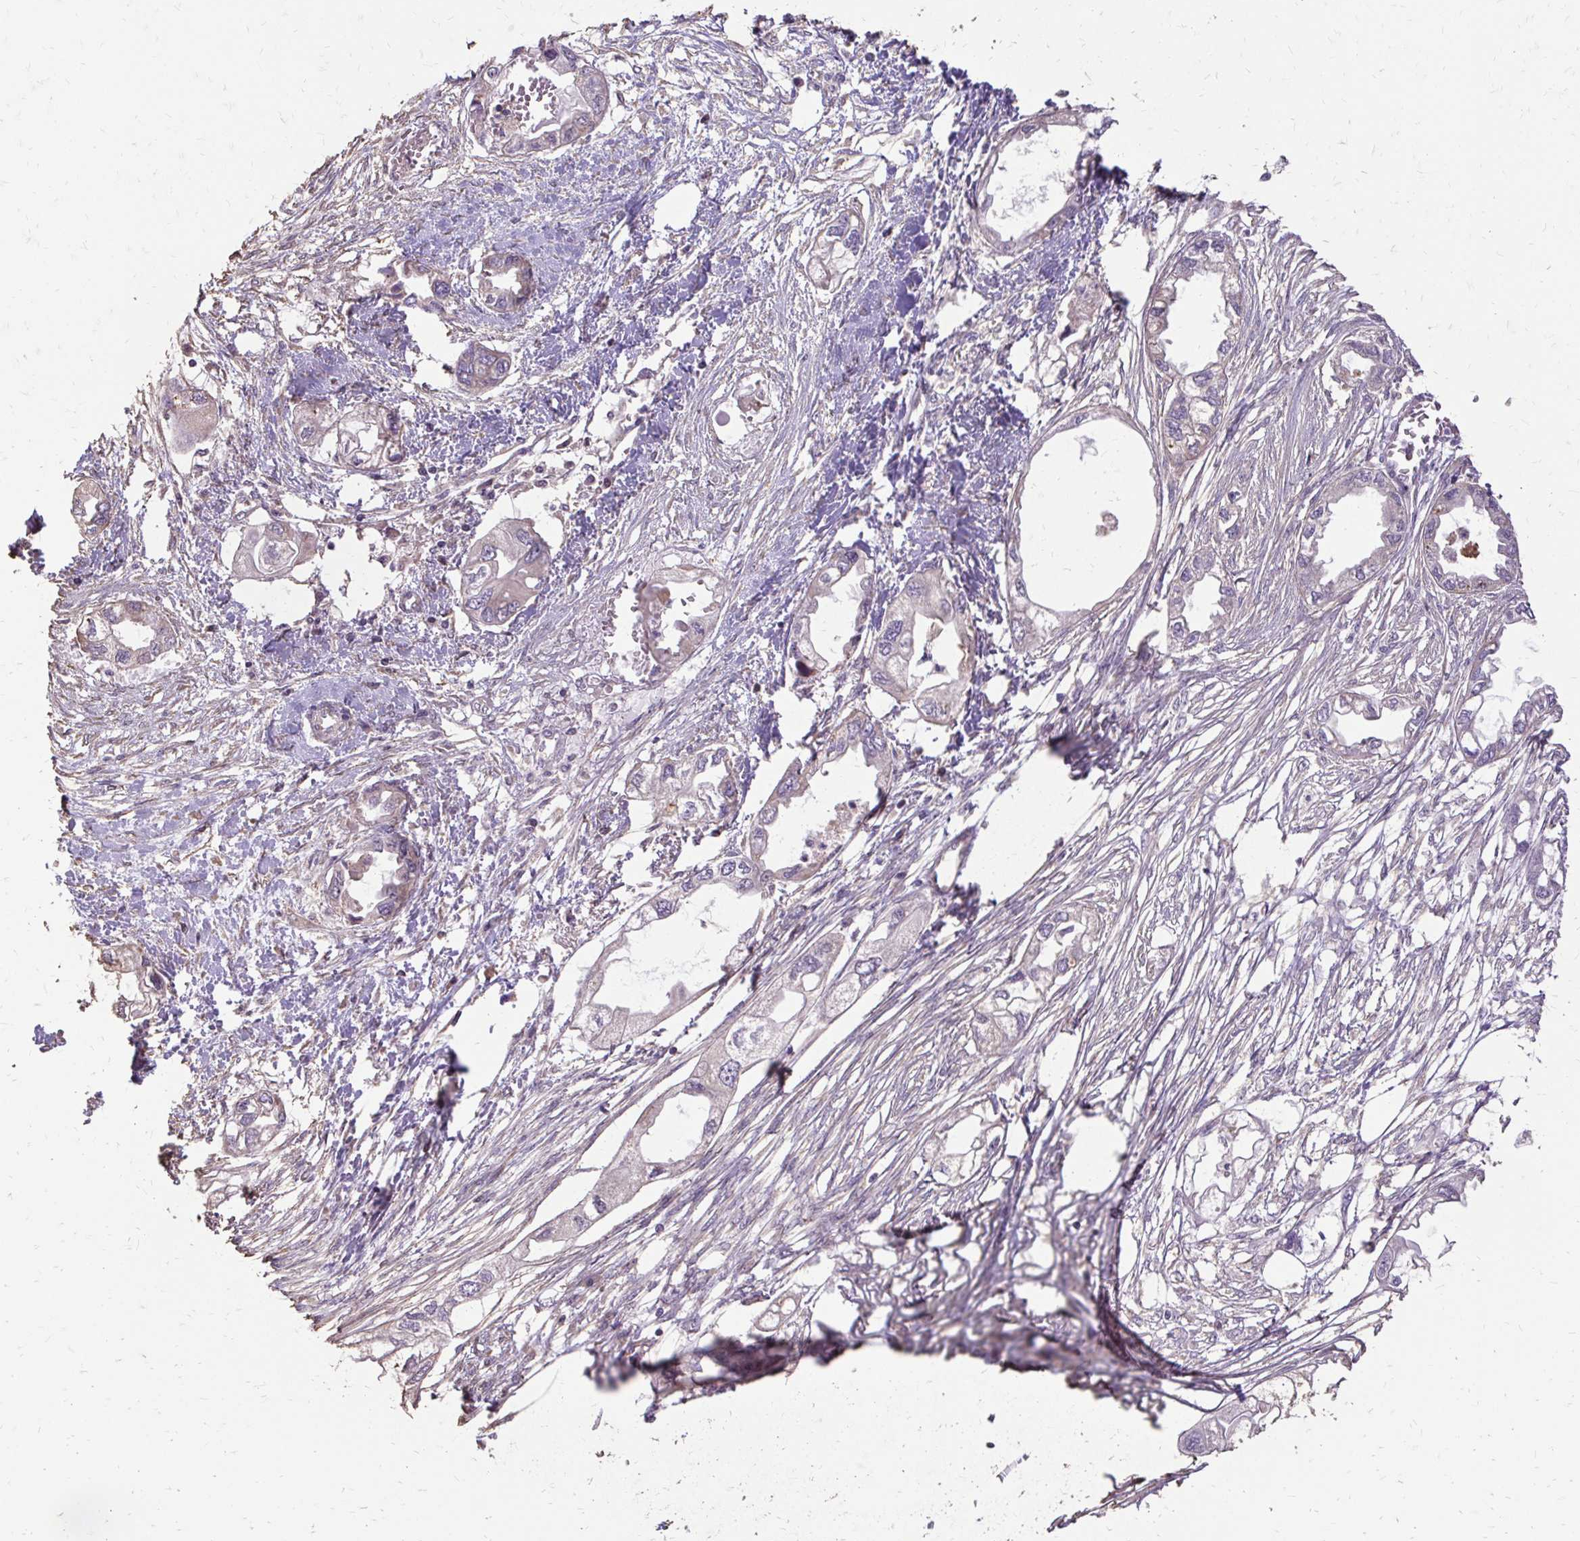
{"staining": {"intensity": "negative", "quantity": "none", "location": "none"}, "tissue": "endometrial cancer", "cell_type": "Tumor cells", "image_type": "cancer", "snomed": [{"axis": "morphology", "description": "Adenocarcinoma, NOS"}, {"axis": "morphology", "description": "Adenocarcinoma, metastatic, NOS"}, {"axis": "topography", "description": "Adipose tissue"}, {"axis": "topography", "description": "Endometrium"}], "caption": "Tumor cells are negative for protein expression in human endometrial cancer. (DAB immunohistochemistry visualized using brightfield microscopy, high magnification).", "gene": "MYORG", "patient": {"sex": "female", "age": 67}}